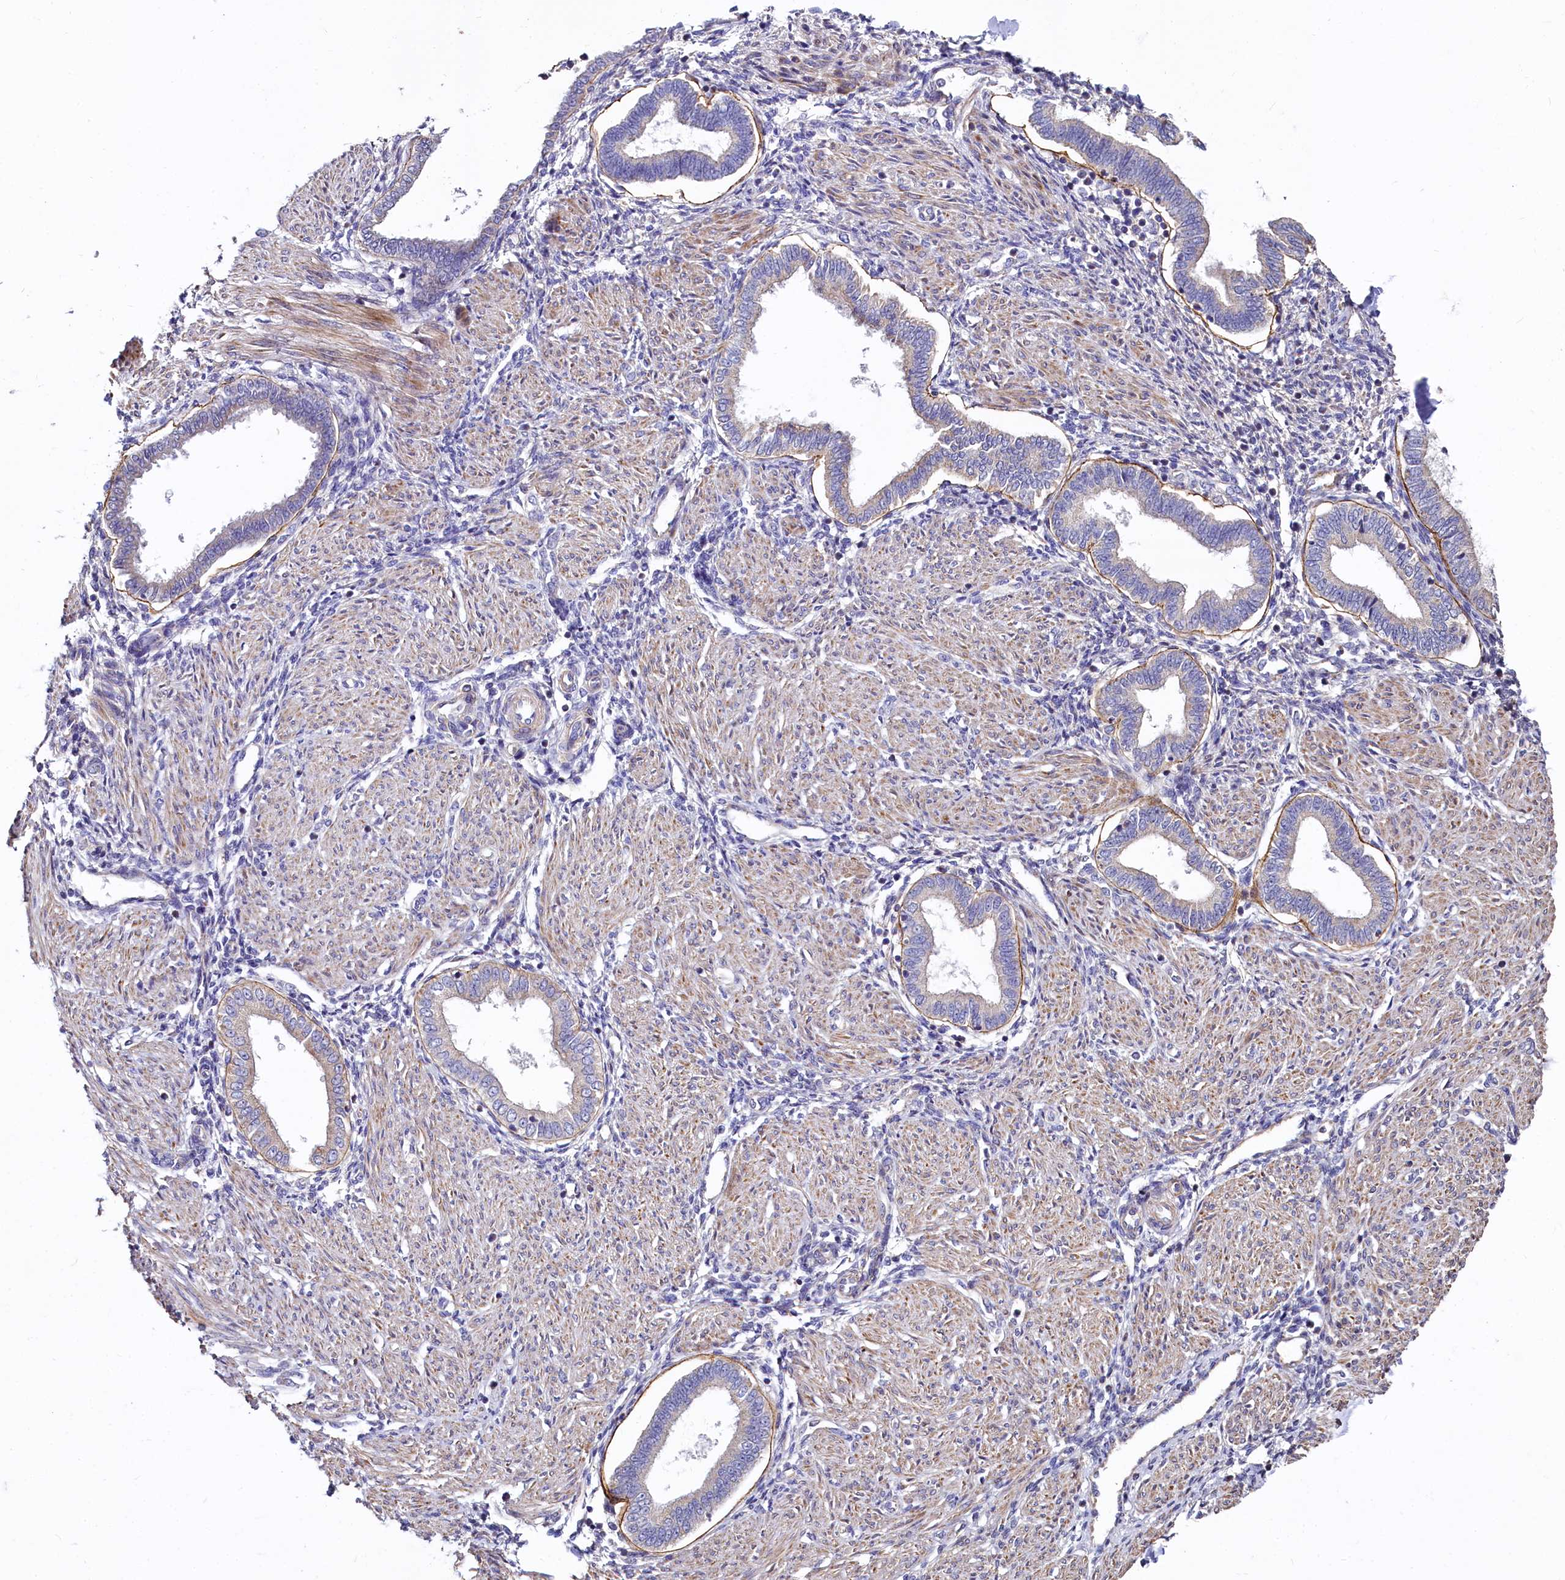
{"staining": {"intensity": "negative", "quantity": "none", "location": "none"}, "tissue": "endometrium", "cell_type": "Cells in endometrial stroma", "image_type": "normal", "snomed": [{"axis": "morphology", "description": "Normal tissue, NOS"}, {"axis": "topography", "description": "Endometrium"}], "caption": "This is a histopathology image of immunohistochemistry (IHC) staining of unremarkable endometrium, which shows no expression in cells in endometrial stroma. The staining was performed using DAB (3,3'-diaminobenzidine) to visualize the protein expression in brown, while the nuclei were stained in blue with hematoxylin (Magnification: 20x).", "gene": "SPRYD3", "patient": {"sex": "female", "age": 53}}